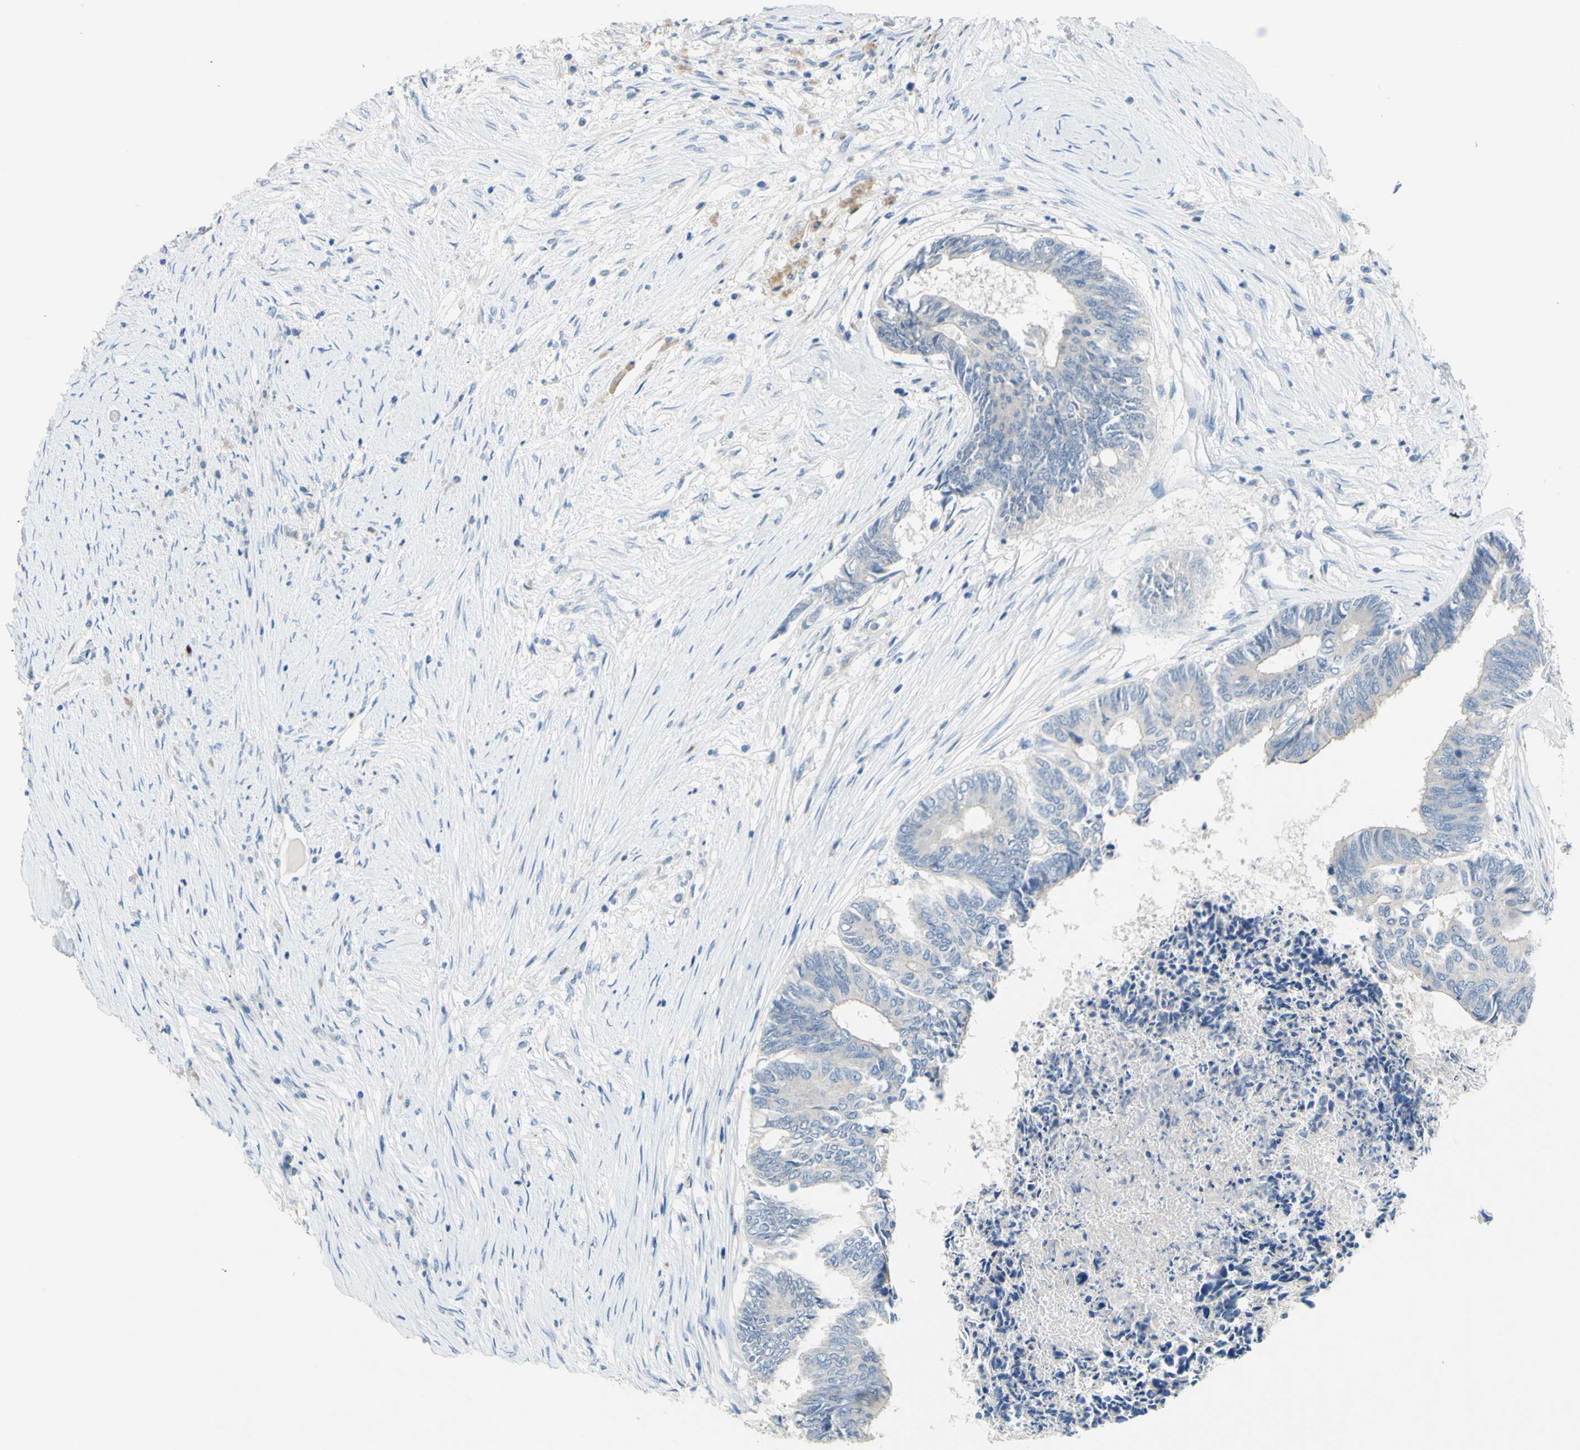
{"staining": {"intensity": "negative", "quantity": "none", "location": "none"}, "tissue": "colorectal cancer", "cell_type": "Tumor cells", "image_type": "cancer", "snomed": [{"axis": "morphology", "description": "Adenocarcinoma, NOS"}, {"axis": "topography", "description": "Rectum"}], "caption": "Tumor cells are negative for protein expression in human colorectal cancer (adenocarcinoma). (DAB immunohistochemistry visualized using brightfield microscopy, high magnification).", "gene": "CDH10", "patient": {"sex": "male", "age": 63}}